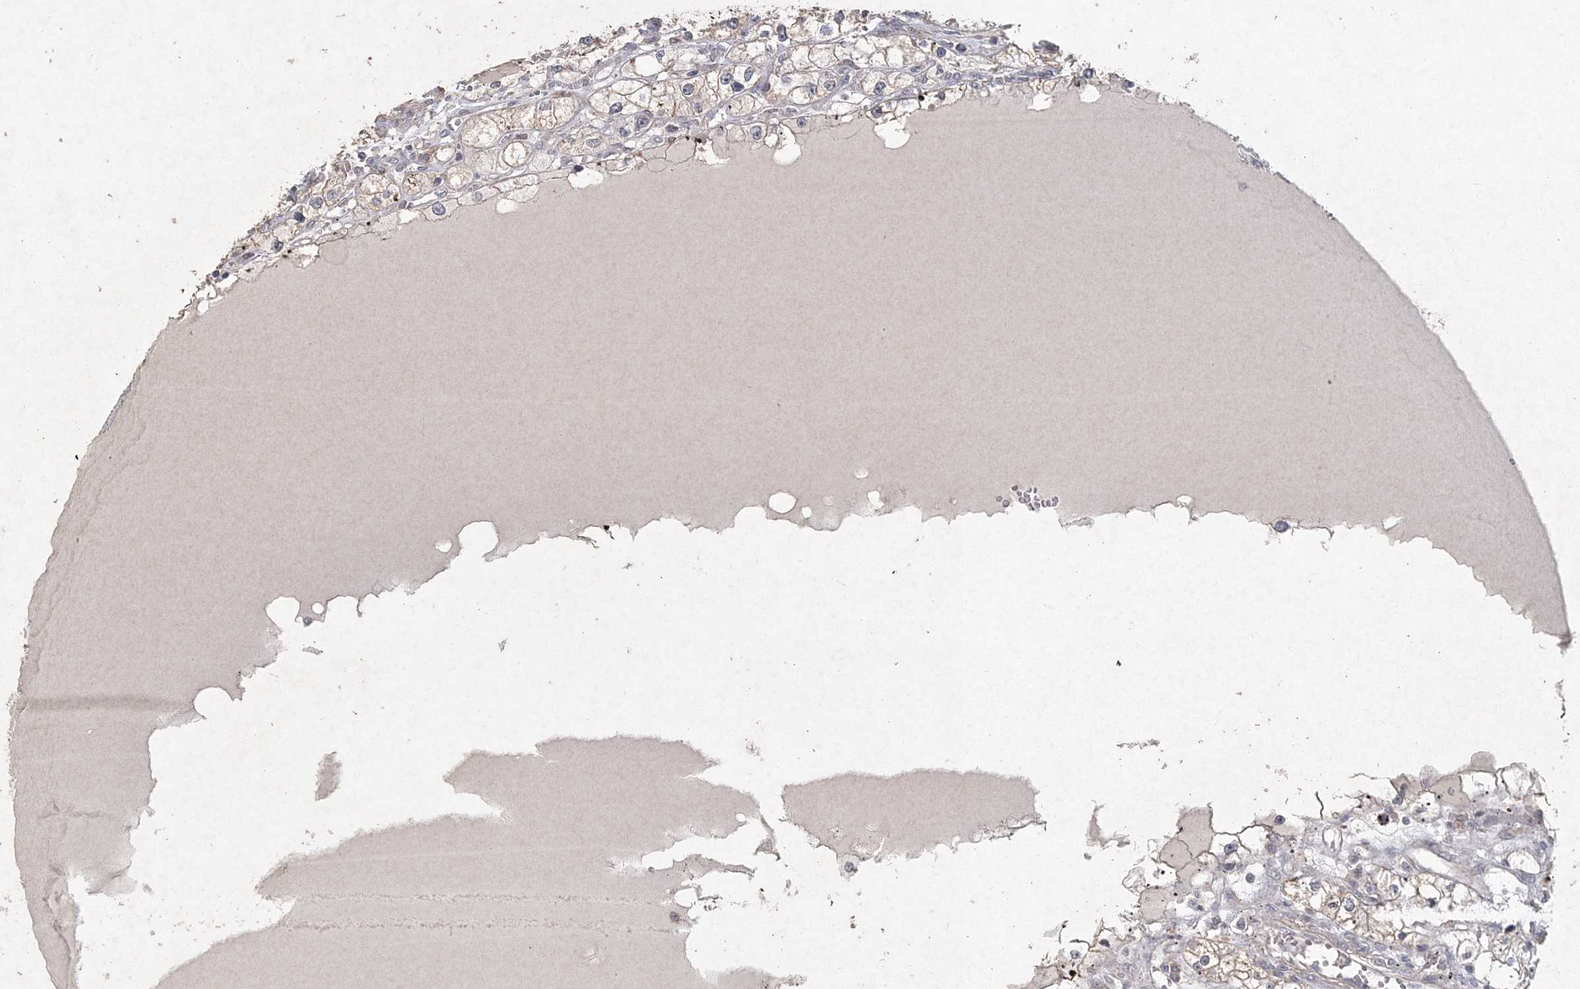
{"staining": {"intensity": "weak", "quantity": "<25%", "location": "cytoplasmic/membranous"}, "tissue": "renal cancer", "cell_type": "Tumor cells", "image_type": "cancer", "snomed": [{"axis": "morphology", "description": "Adenocarcinoma, NOS"}, {"axis": "topography", "description": "Kidney"}], "caption": "Immunohistochemical staining of human renal cancer (adenocarcinoma) demonstrates no significant positivity in tumor cells. The staining was performed using DAB (3,3'-diaminobenzidine) to visualize the protein expression in brown, while the nuclei were stained in blue with hematoxylin (Magnification: 20x).", "gene": "UIMC1", "patient": {"sex": "male", "age": 56}}